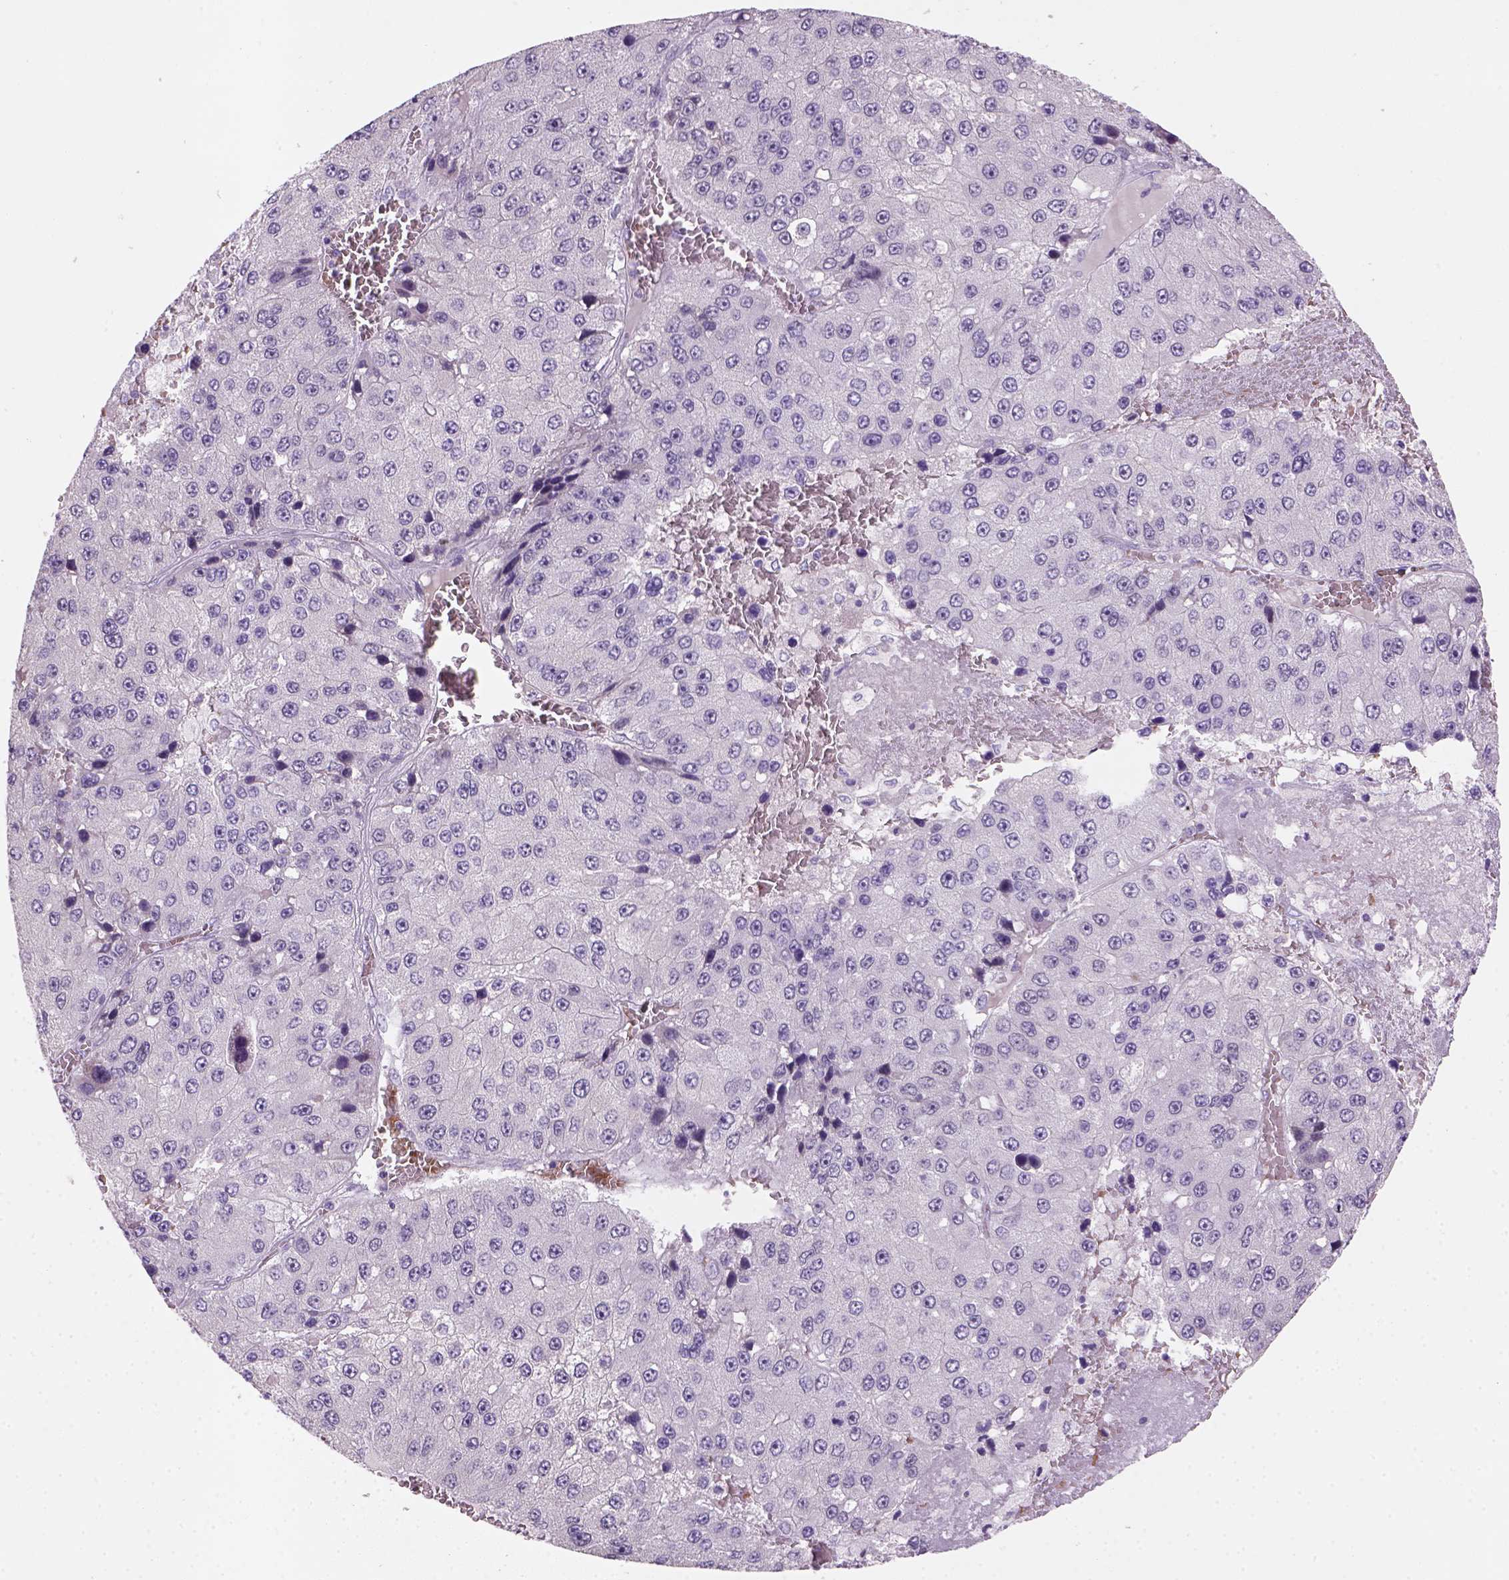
{"staining": {"intensity": "negative", "quantity": "none", "location": "none"}, "tissue": "liver cancer", "cell_type": "Tumor cells", "image_type": "cancer", "snomed": [{"axis": "morphology", "description": "Carcinoma, Hepatocellular, NOS"}, {"axis": "topography", "description": "Liver"}], "caption": "Hepatocellular carcinoma (liver) was stained to show a protein in brown. There is no significant positivity in tumor cells.", "gene": "ZMAT4", "patient": {"sex": "female", "age": 73}}